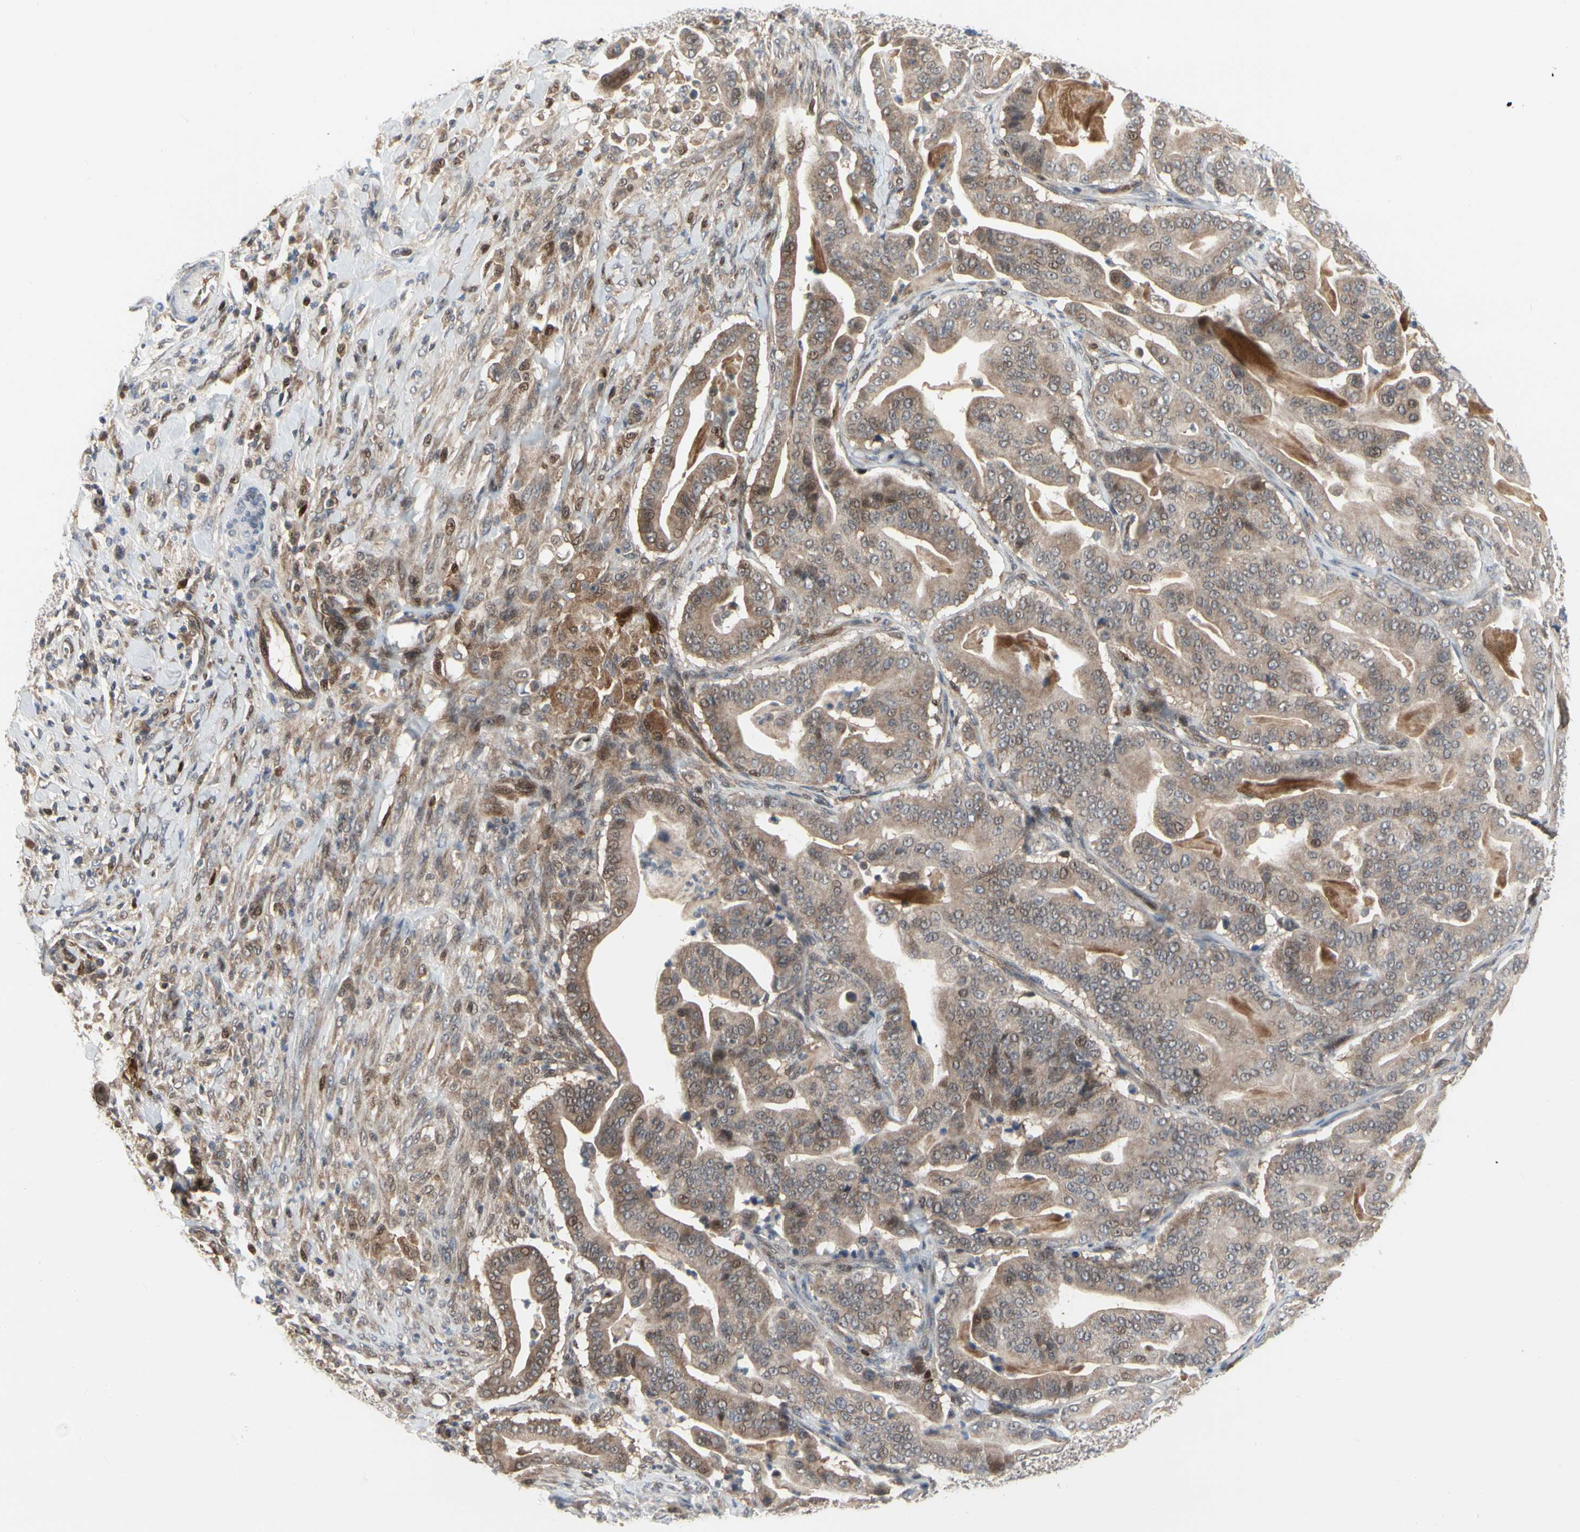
{"staining": {"intensity": "moderate", "quantity": ">75%", "location": "cytoplasmic/membranous"}, "tissue": "pancreatic cancer", "cell_type": "Tumor cells", "image_type": "cancer", "snomed": [{"axis": "morphology", "description": "Adenocarcinoma, NOS"}, {"axis": "topography", "description": "Pancreas"}], "caption": "IHC micrograph of human pancreatic cancer stained for a protein (brown), which shows medium levels of moderate cytoplasmic/membranous expression in about >75% of tumor cells.", "gene": "CDK5", "patient": {"sex": "male", "age": 63}}